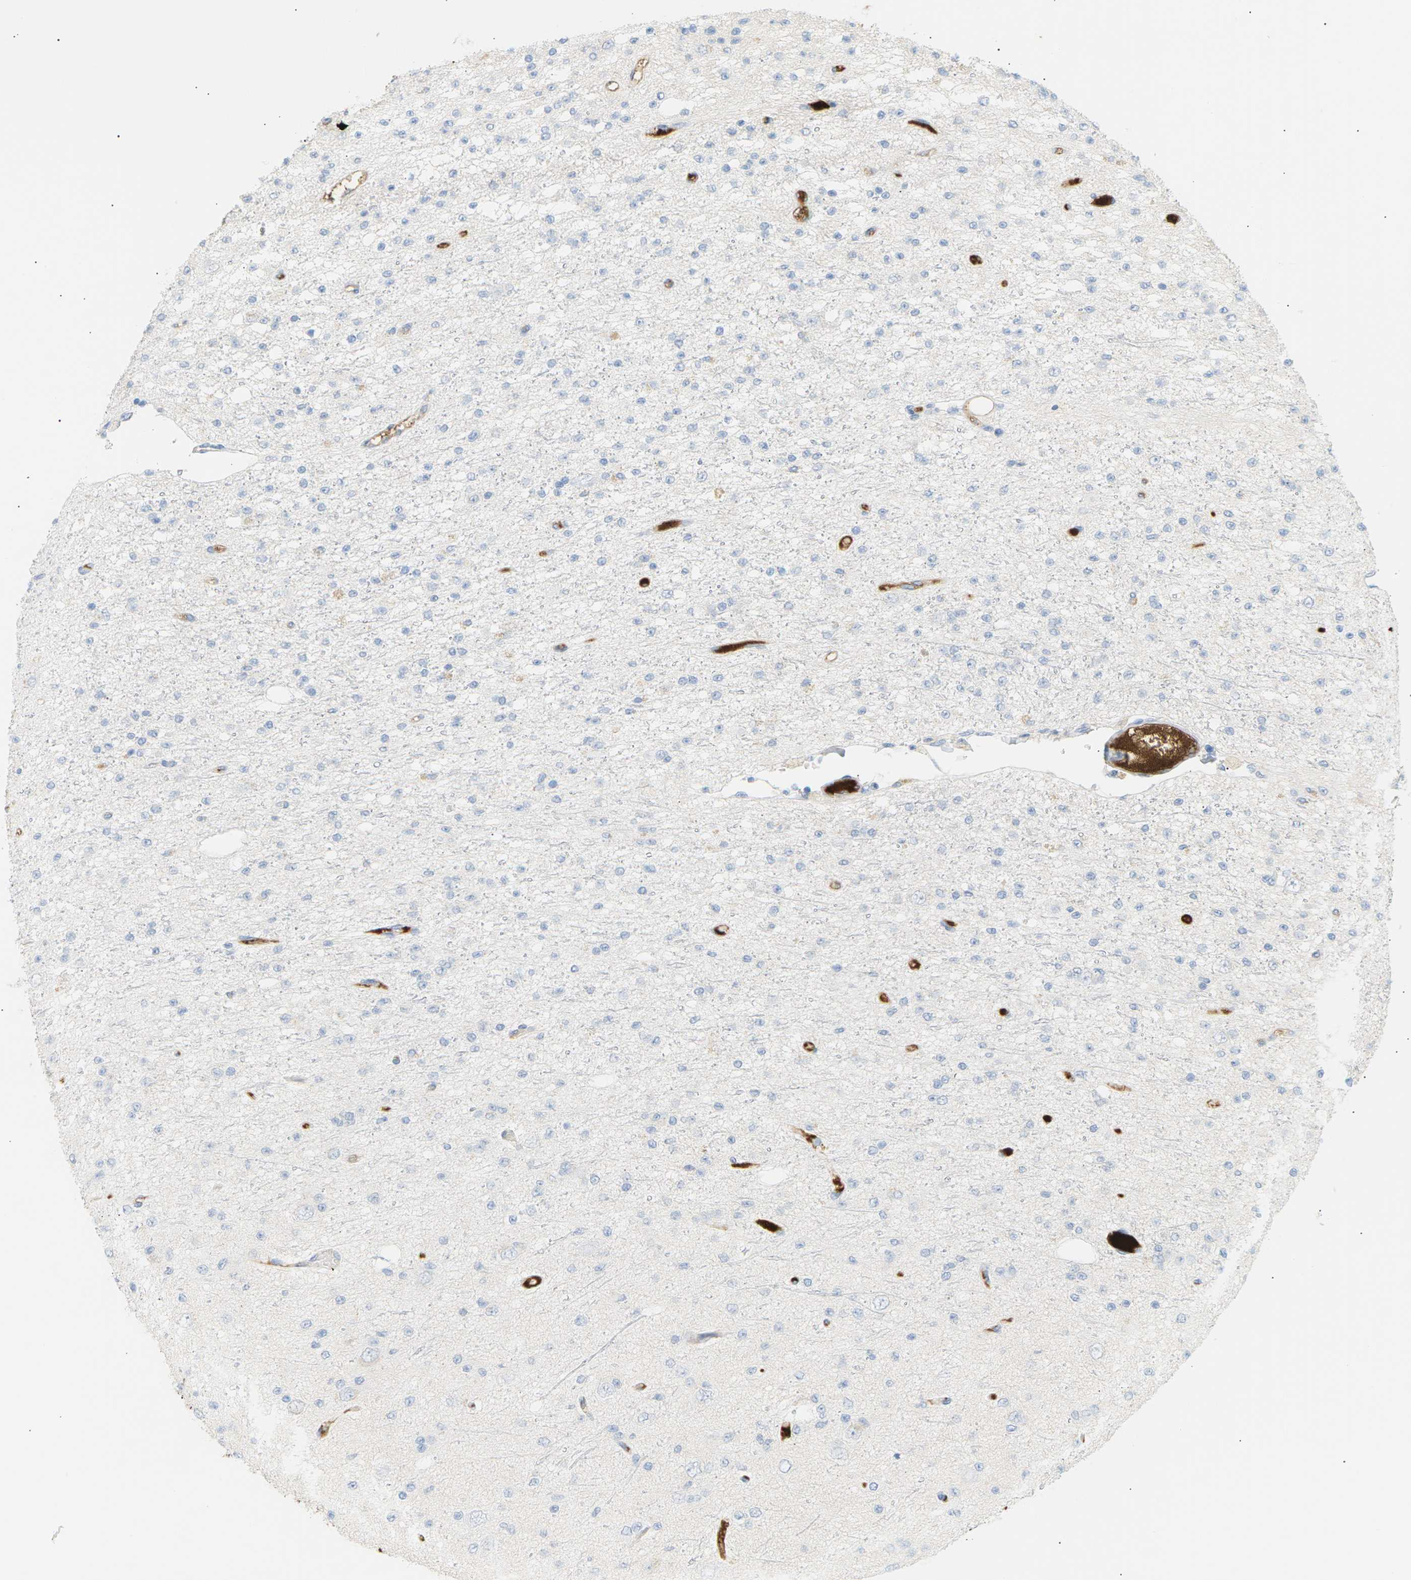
{"staining": {"intensity": "negative", "quantity": "none", "location": "none"}, "tissue": "glioma", "cell_type": "Tumor cells", "image_type": "cancer", "snomed": [{"axis": "morphology", "description": "Glioma, malignant, Low grade"}, {"axis": "topography", "description": "Brain"}], "caption": "Glioma was stained to show a protein in brown. There is no significant expression in tumor cells.", "gene": "IGLC3", "patient": {"sex": "male", "age": 38}}